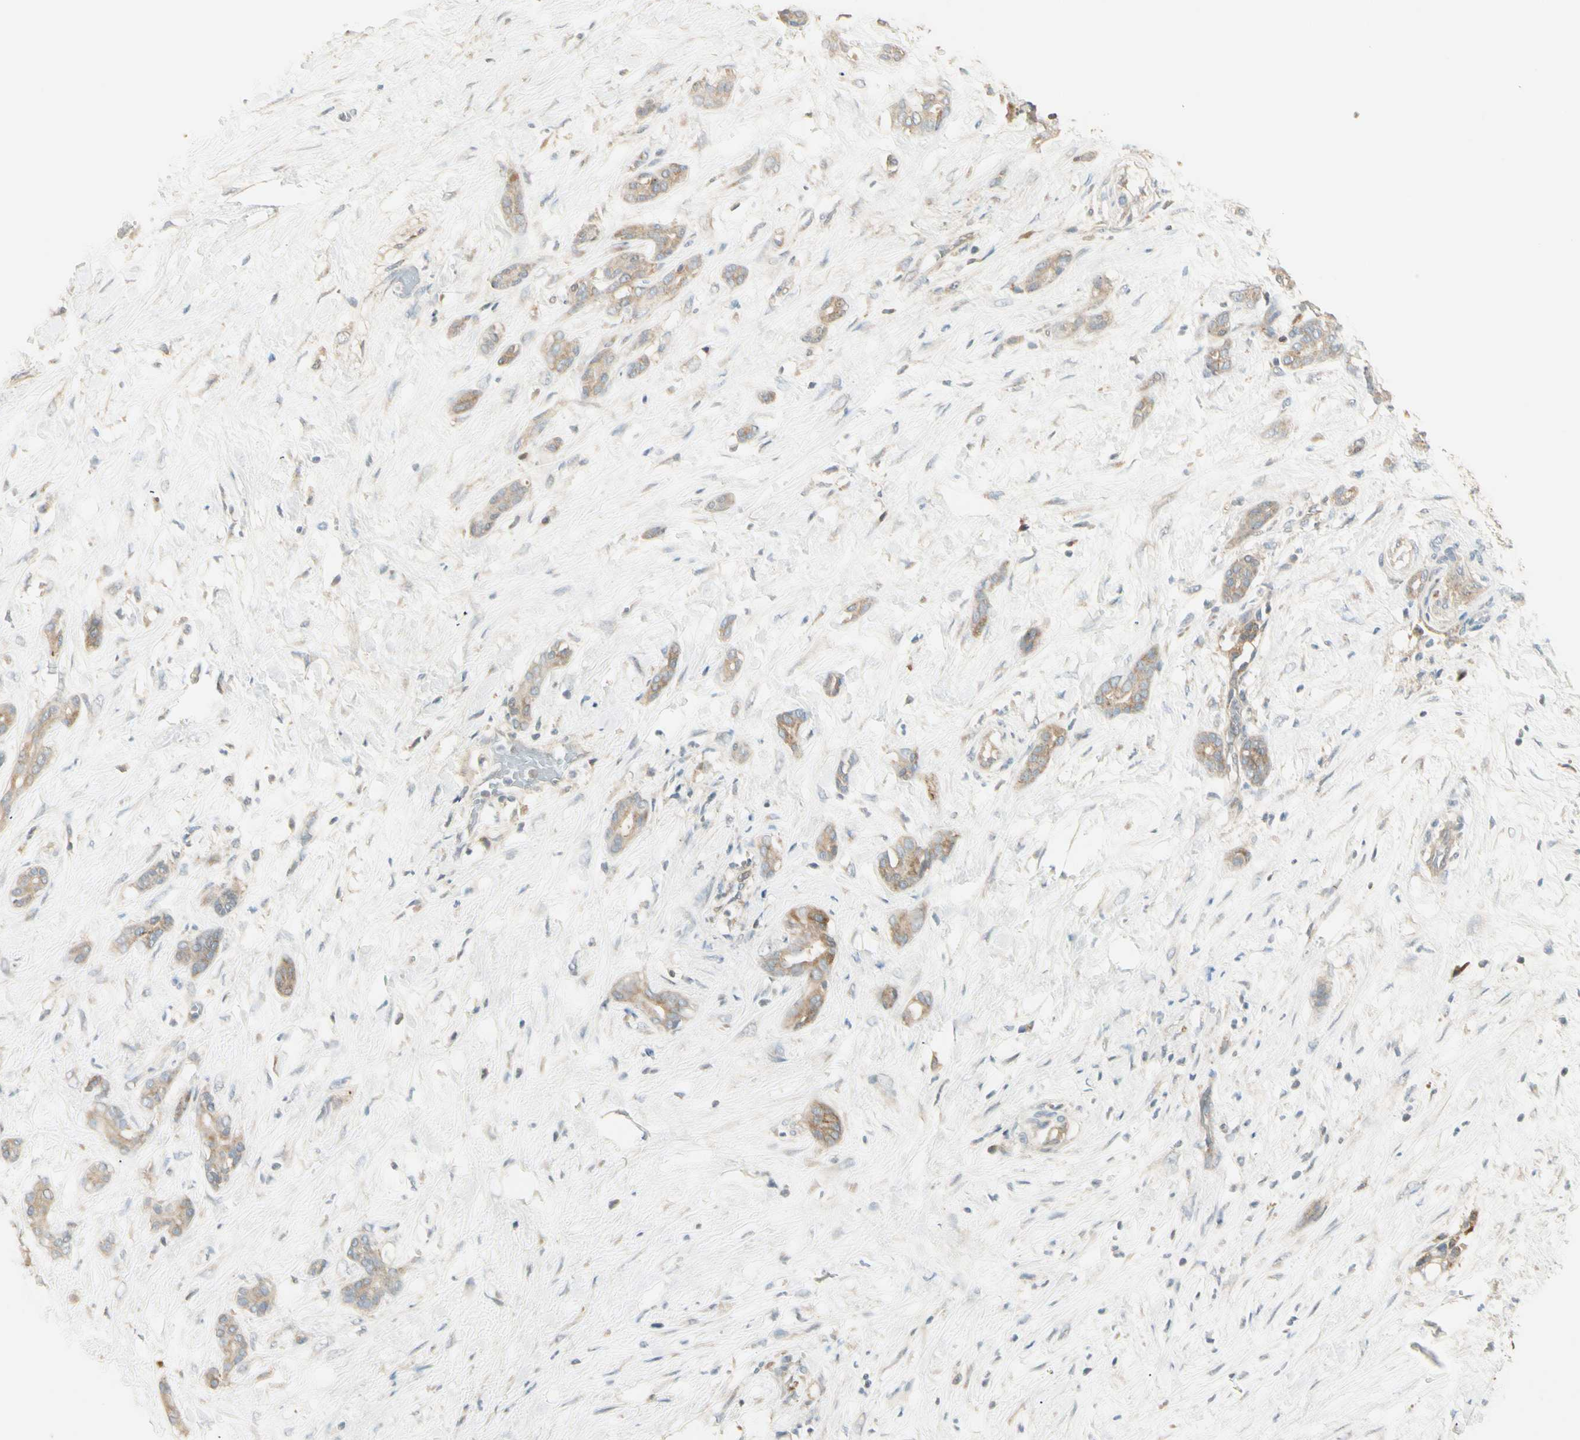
{"staining": {"intensity": "weak", "quantity": ">75%", "location": "cytoplasmic/membranous"}, "tissue": "pancreatic cancer", "cell_type": "Tumor cells", "image_type": "cancer", "snomed": [{"axis": "morphology", "description": "Adenocarcinoma, NOS"}, {"axis": "topography", "description": "Pancreas"}], "caption": "Human pancreatic cancer (adenocarcinoma) stained with a brown dye reveals weak cytoplasmic/membranous positive expression in about >75% of tumor cells.", "gene": "PLXNA1", "patient": {"sex": "male", "age": 41}}